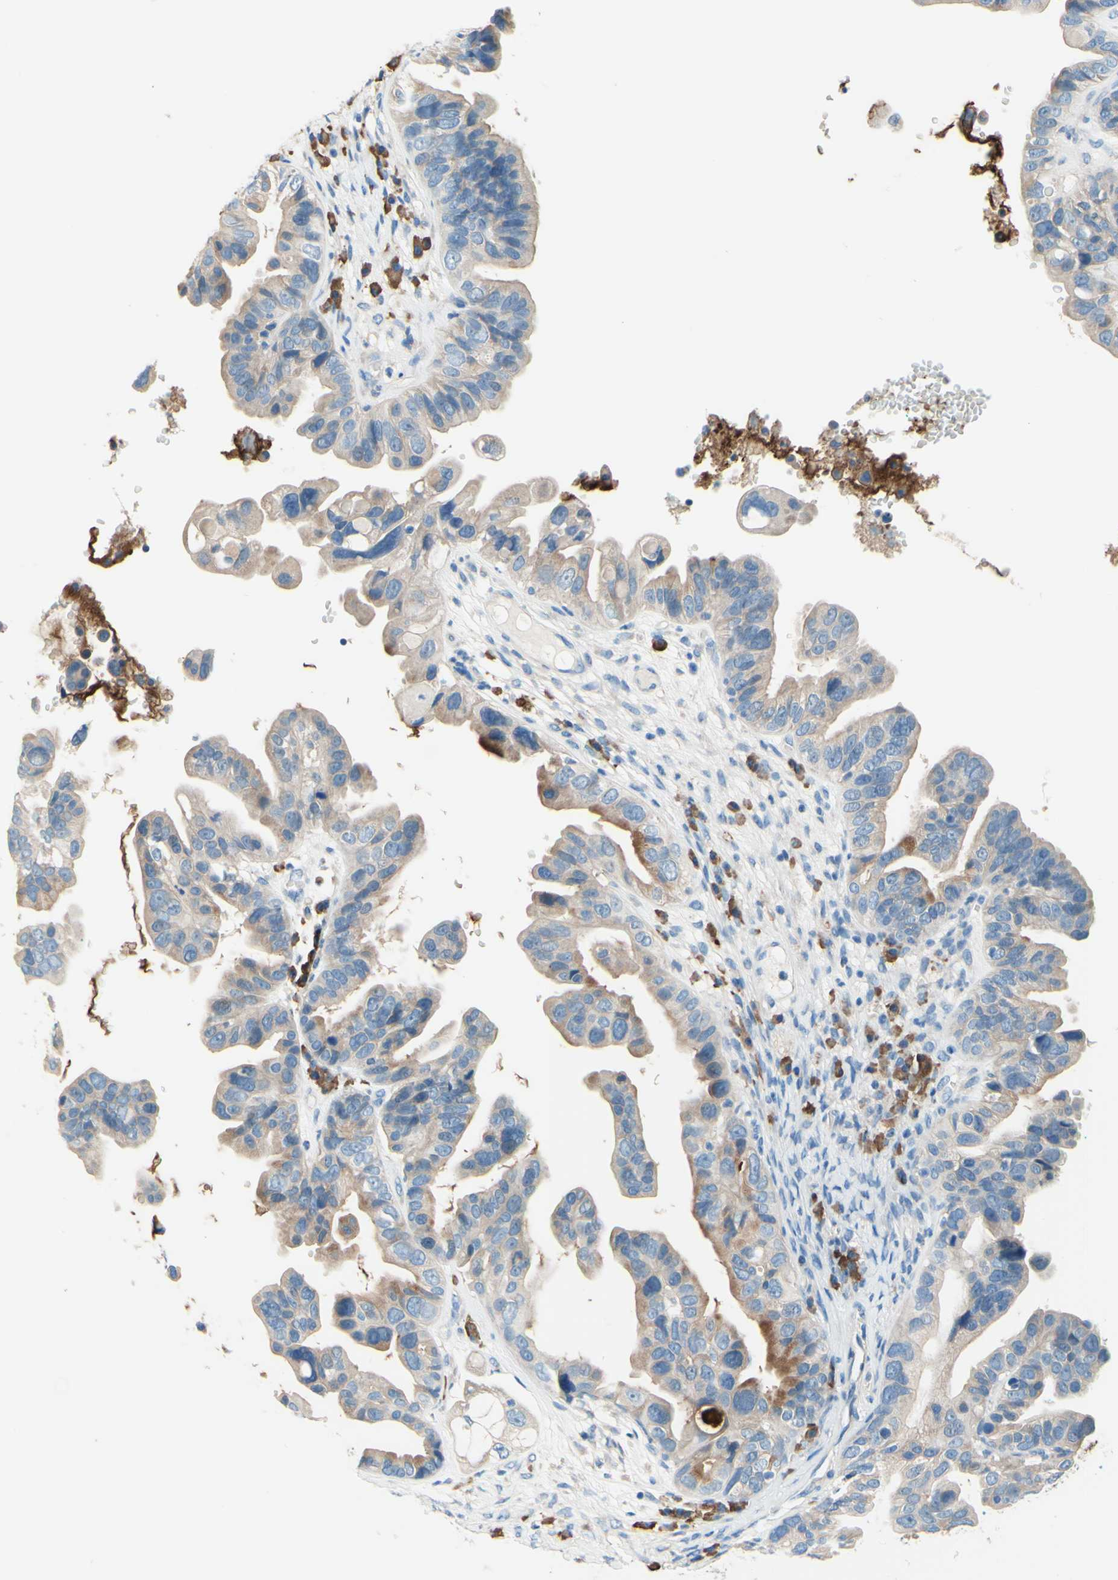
{"staining": {"intensity": "weak", "quantity": ">75%", "location": "cytoplasmic/membranous"}, "tissue": "ovarian cancer", "cell_type": "Tumor cells", "image_type": "cancer", "snomed": [{"axis": "morphology", "description": "Cystadenocarcinoma, serous, NOS"}, {"axis": "topography", "description": "Ovary"}], "caption": "A brown stain labels weak cytoplasmic/membranous positivity of a protein in ovarian cancer (serous cystadenocarcinoma) tumor cells. (DAB (3,3'-diaminobenzidine) IHC with brightfield microscopy, high magnification).", "gene": "PASD1", "patient": {"sex": "female", "age": 56}}